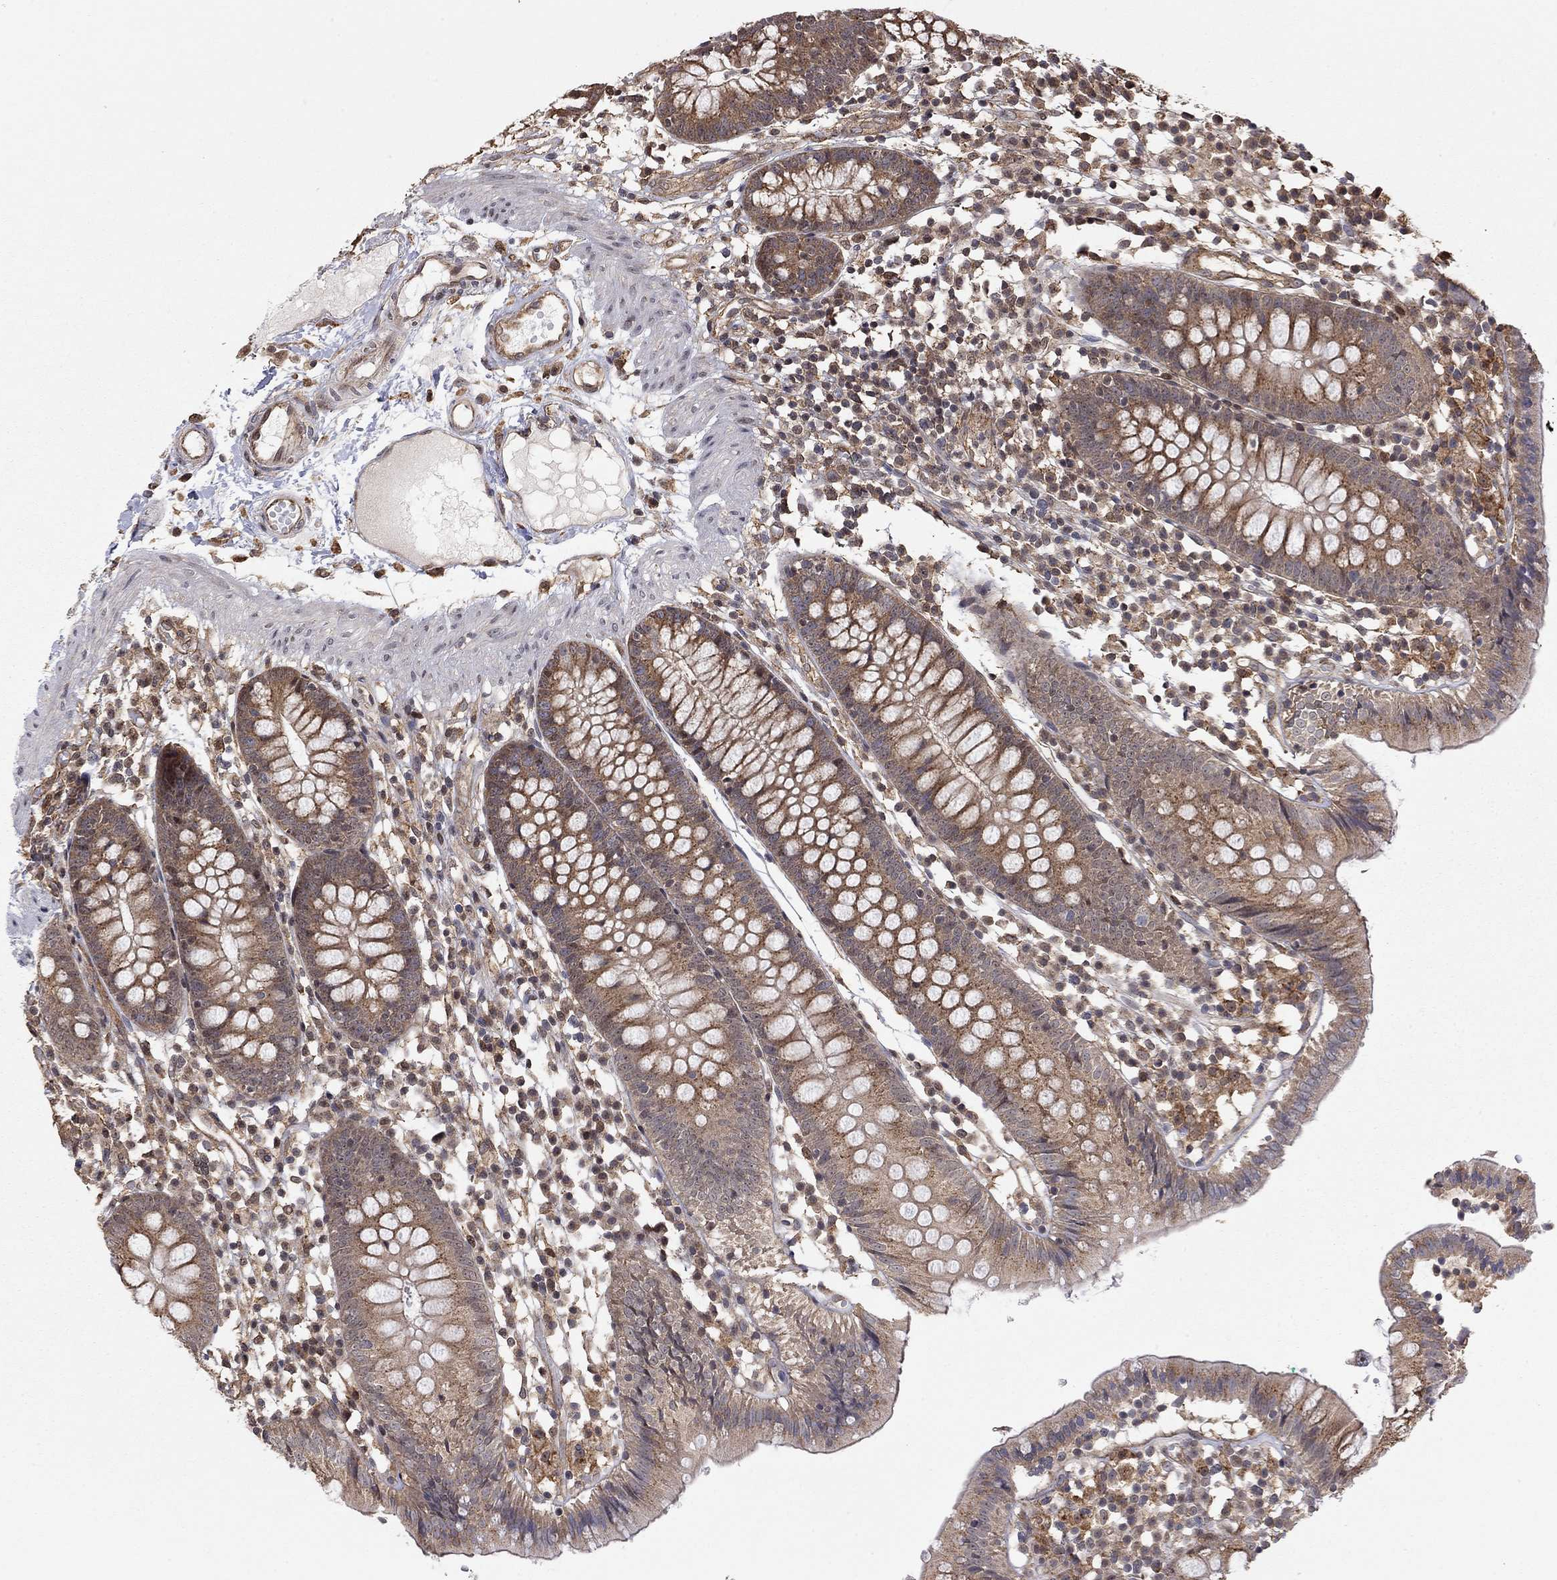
{"staining": {"intensity": "moderate", "quantity": "<25%", "location": "cytoplasmic/membranous"}, "tissue": "colon", "cell_type": "Endothelial cells", "image_type": "normal", "snomed": [{"axis": "morphology", "description": "Normal tissue, NOS"}, {"axis": "topography", "description": "Rectum"}], "caption": "Immunohistochemical staining of benign human colon displays <25% levels of moderate cytoplasmic/membranous protein staining in approximately <25% of endothelial cells. (DAB = brown stain, brightfield microscopy at high magnification).", "gene": "TDP1", "patient": {"sex": "male", "age": 70}}